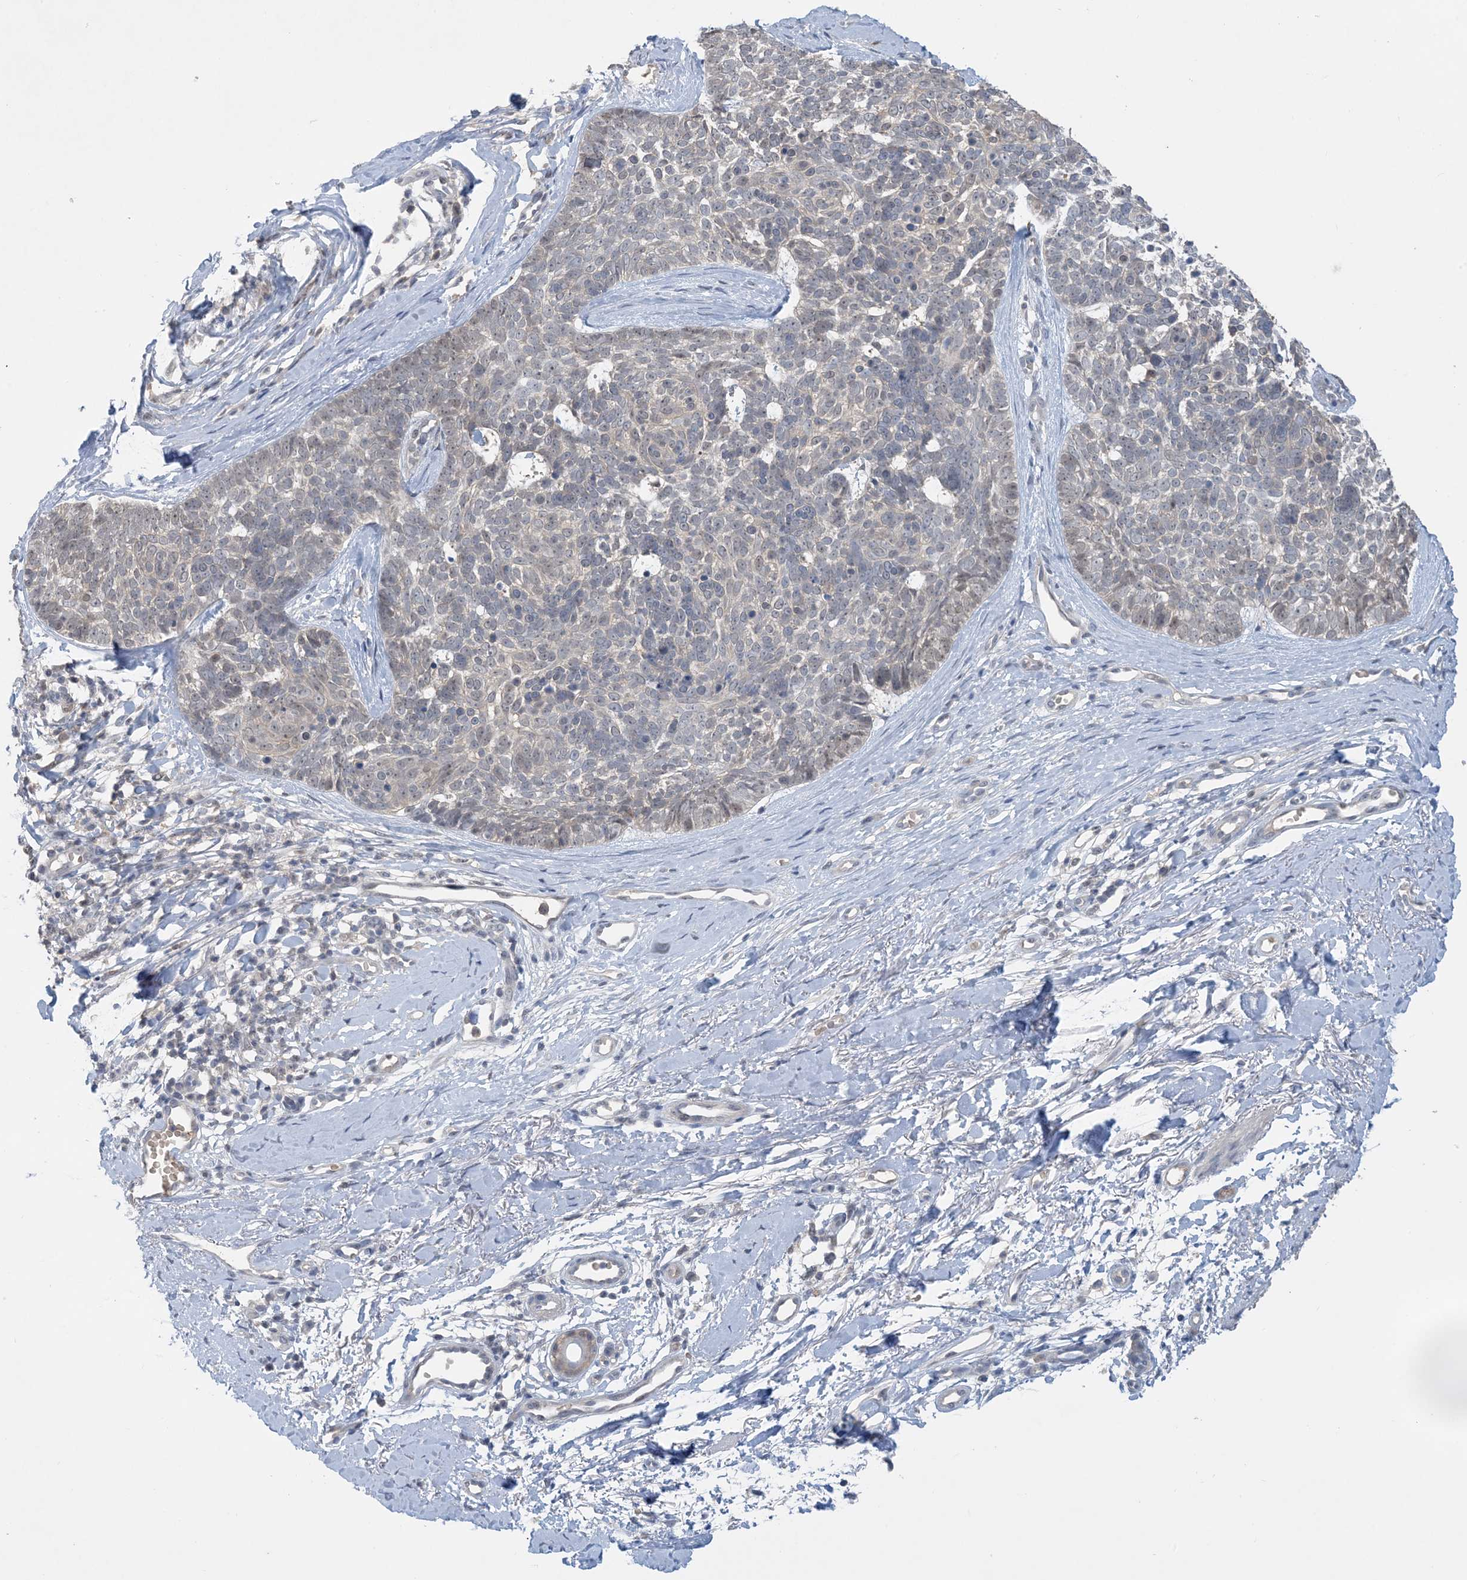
{"staining": {"intensity": "weak", "quantity": "<25%", "location": "nuclear"}, "tissue": "skin cancer", "cell_type": "Tumor cells", "image_type": "cancer", "snomed": [{"axis": "morphology", "description": "Basal cell carcinoma"}, {"axis": "topography", "description": "Skin"}], "caption": "Basal cell carcinoma (skin) stained for a protein using IHC exhibits no staining tumor cells.", "gene": "UBE2E1", "patient": {"sex": "female", "age": 81}}